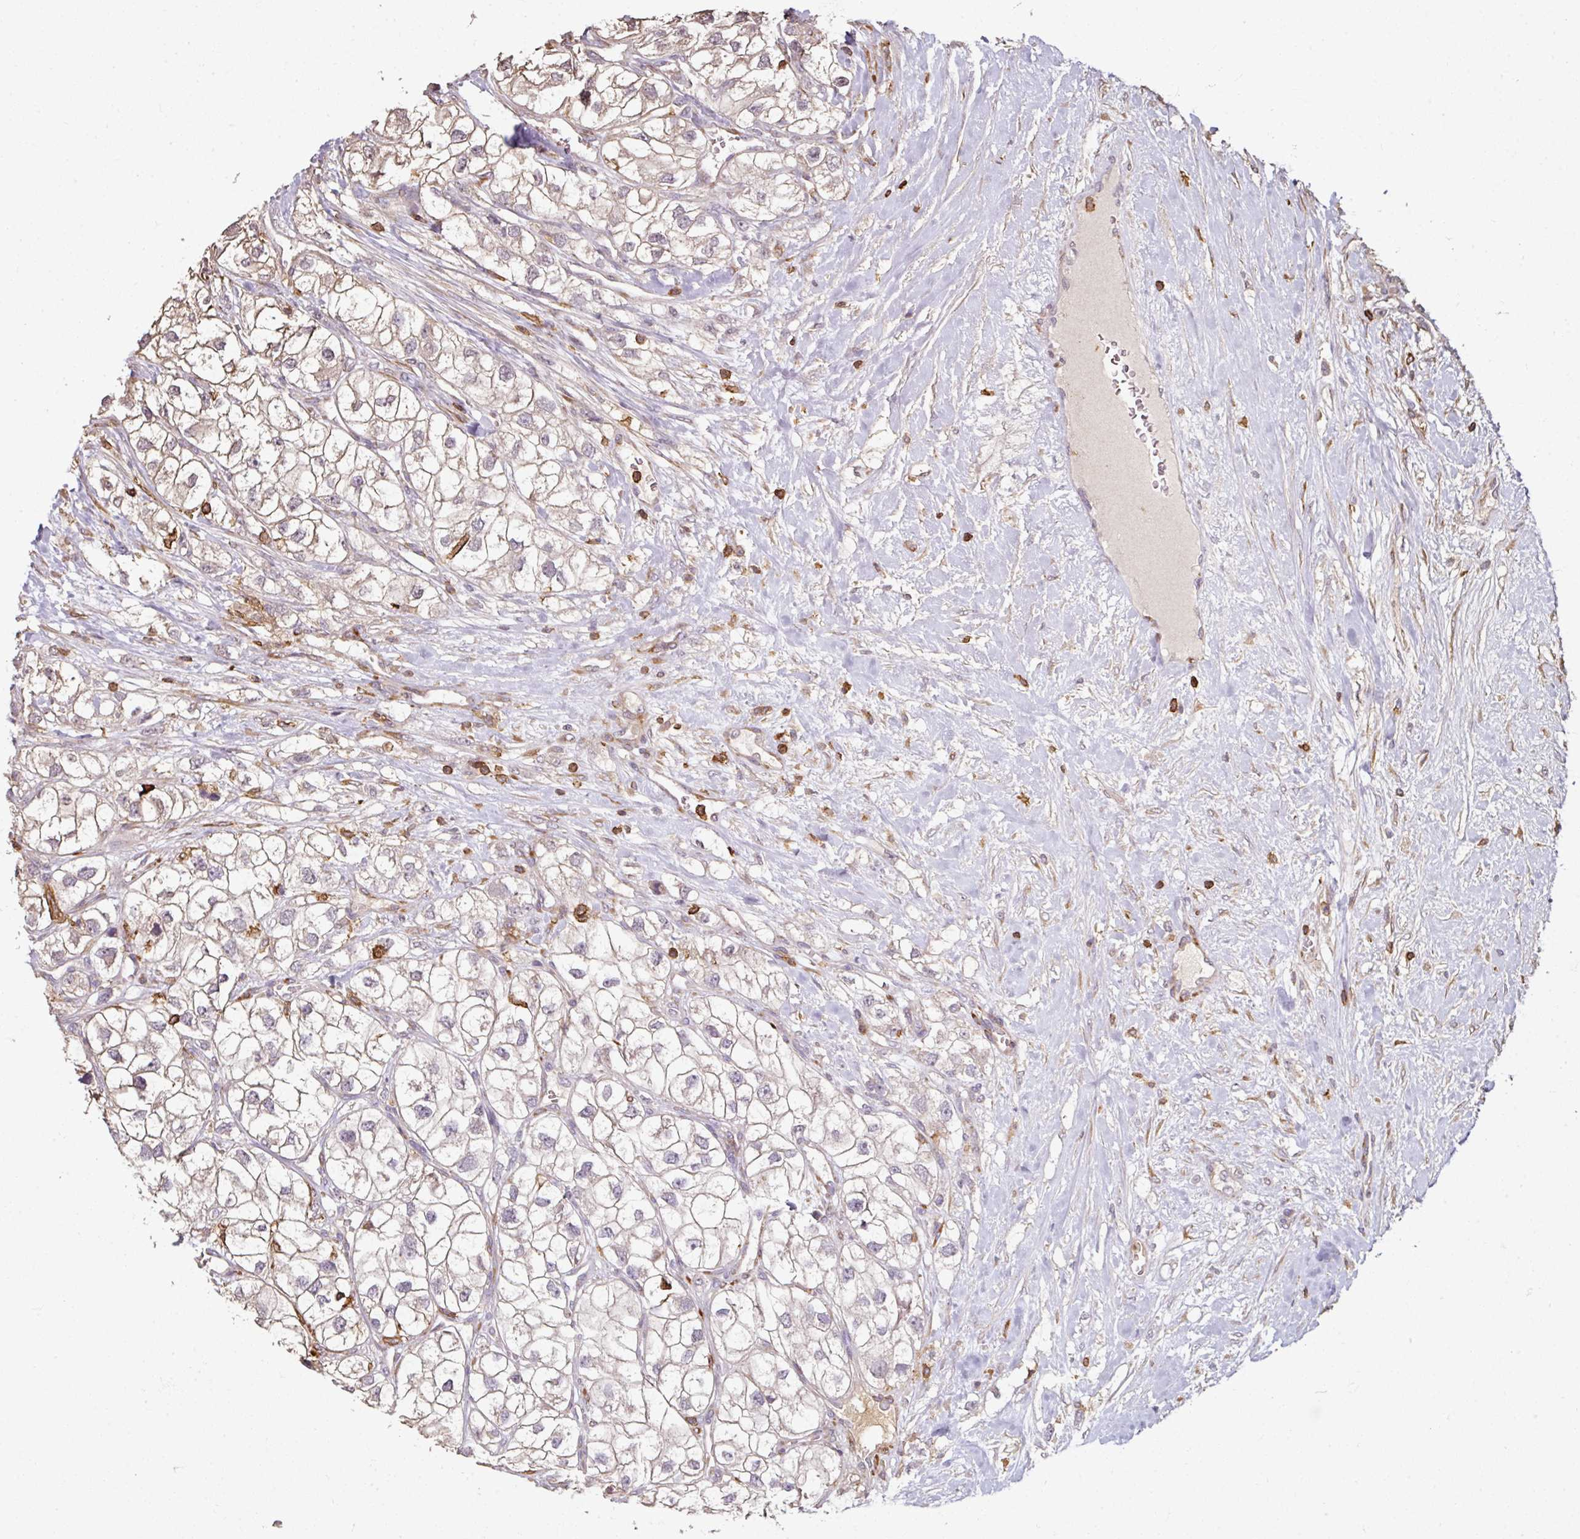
{"staining": {"intensity": "weak", "quantity": "25%-75%", "location": "cytoplasmic/membranous"}, "tissue": "renal cancer", "cell_type": "Tumor cells", "image_type": "cancer", "snomed": [{"axis": "morphology", "description": "Adenocarcinoma, NOS"}, {"axis": "topography", "description": "Kidney"}], "caption": "Renal cancer was stained to show a protein in brown. There is low levels of weak cytoplasmic/membranous staining in approximately 25%-75% of tumor cells.", "gene": "OLFML2B", "patient": {"sex": "male", "age": 59}}